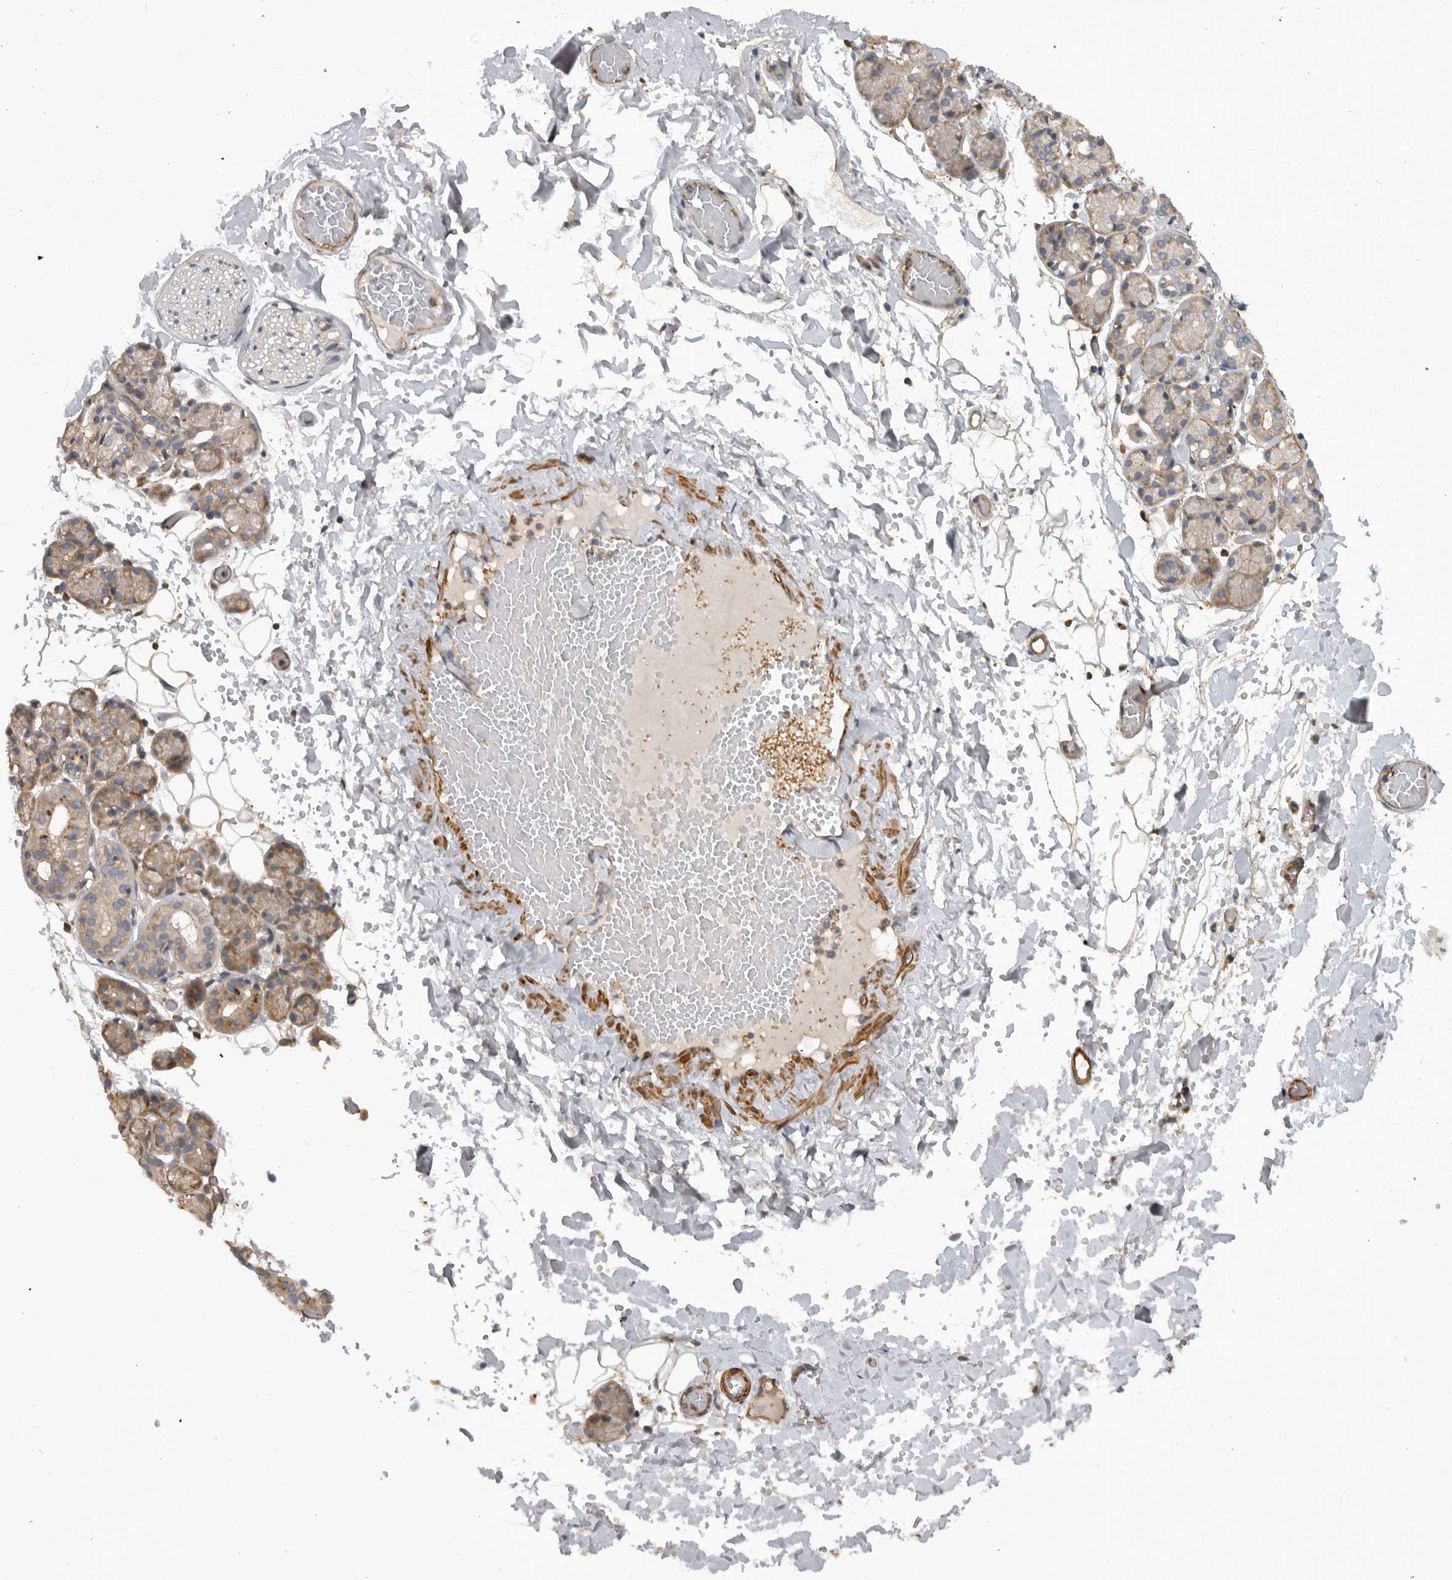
{"staining": {"intensity": "weak", "quantity": "<25%", "location": "cytoplasmic/membranous"}, "tissue": "salivary gland", "cell_type": "Glandular cells", "image_type": "normal", "snomed": [{"axis": "morphology", "description": "Normal tissue, NOS"}, {"axis": "topography", "description": "Salivary gland"}], "caption": "Benign salivary gland was stained to show a protein in brown. There is no significant staining in glandular cells. (DAB IHC, high magnification).", "gene": "TRIM56", "patient": {"sex": "male", "age": 63}}